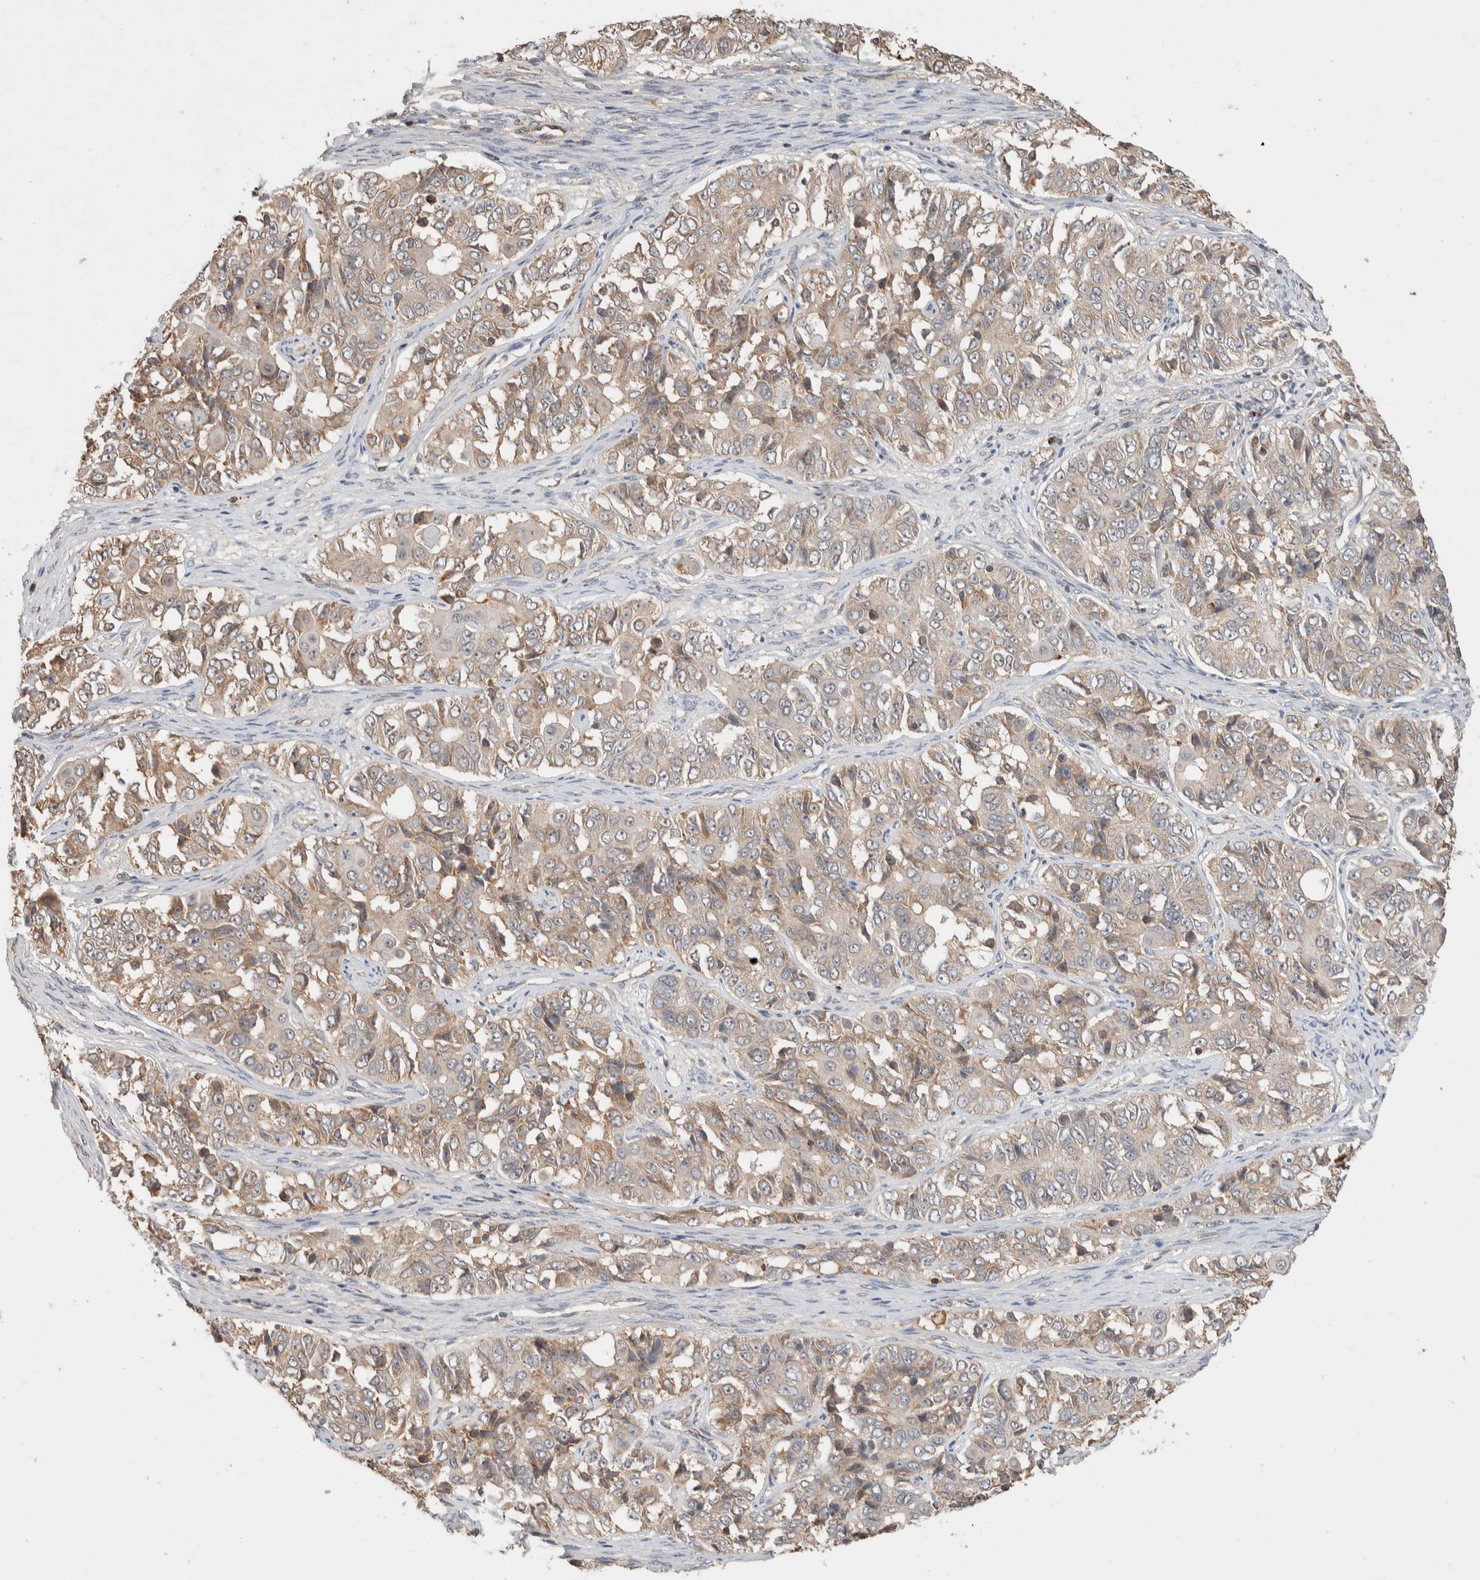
{"staining": {"intensity": "weak", "quantity": "25%-75%", "location": "cytoplasmic/membranous"}, "tissue": "ovarian cancer", "cell_type": "Tumor cells", "image_type": "cancer", "snomed": [{"axis": "morphology", "description": "Carcinoma, endometroid"}, {"axis": "topography", "description": "Ovary"}], "caption": "Protein analysis of ovarian cancer (endometroid carcinoma) tissue exhibits weak cytoplasmic/membranous expression in approximately 25%-75% of tumor cells.", "gene": "DEPTOR", "patient": {"sex": "female", "age": 51}}